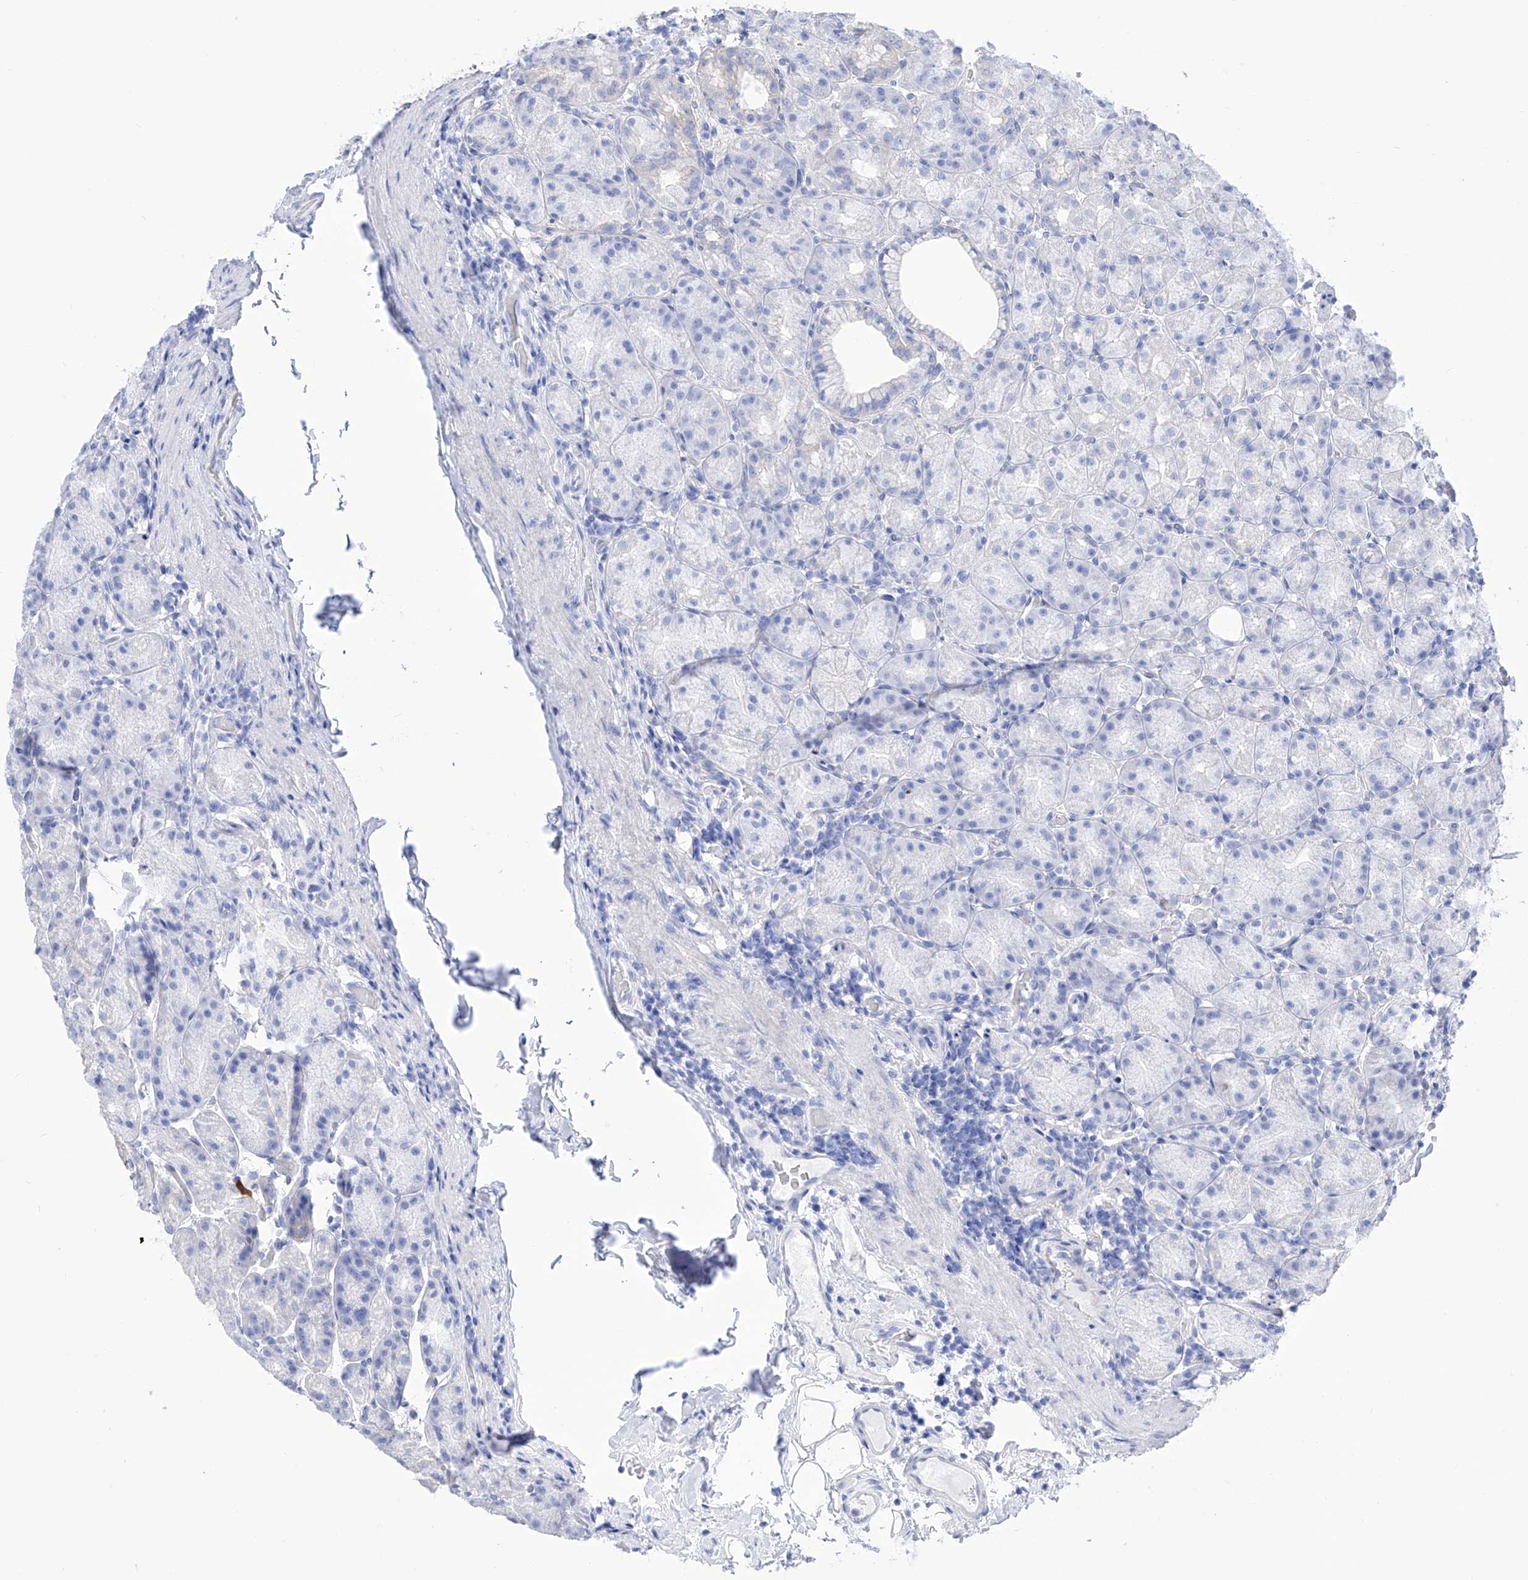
{"staining": {"intensity": "weak", "quantity": "<25%", "location": "cytoplasmic/membranous"}, "tissue": "stomach", "cell_type": "Glandular cells", "image_type": "normal", "snomed": [{"axis": "morphology", "description": "Normal tissue, NOS"}, {"axis": "topography", "description": "Stomach, upper"}], "caption": "This is a micrograph of IHC staining of benign stomach, which shows no staining in glandular cells.", "gene": "TRPC7", "patient": {"sex": "male", "age": 68}}